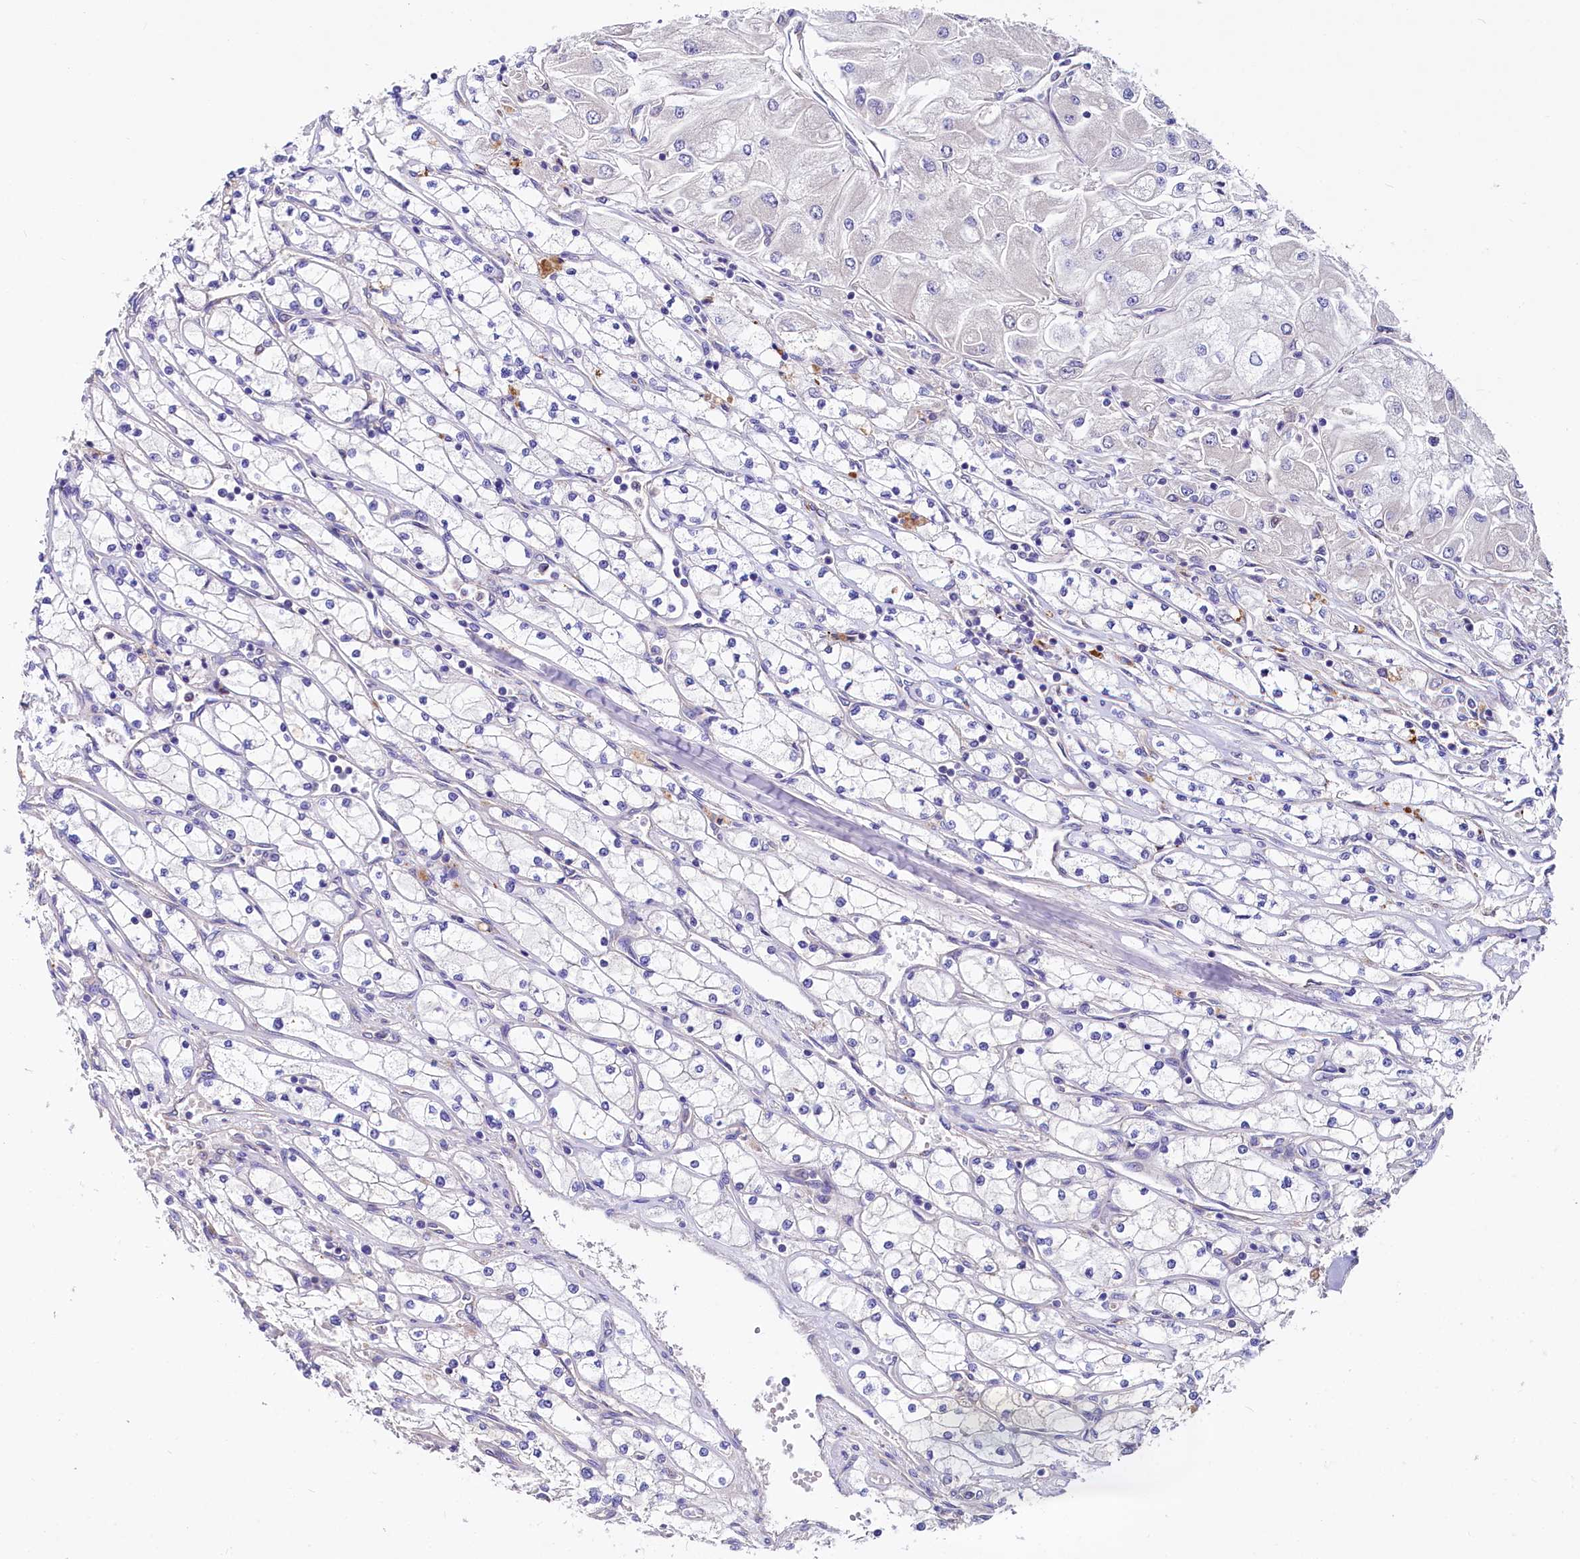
{"staining": {"intensity": "negative", "quantity": "none", "location": "none"}, "tissue": "renal cancer", "cell_type": "Tumor cells", "image_type": "cancer", "snomed": [{"axis": "morphology", "description": "Adenocarcinoma, NOS"}, {"axis": "topography", "description": "Kidney"}], "caption": "Tumor cells show no significant protein positivity in renal adenocarcinoma.", "gene": "QARS1", "patient": {"sex": "male", "age": 80}}